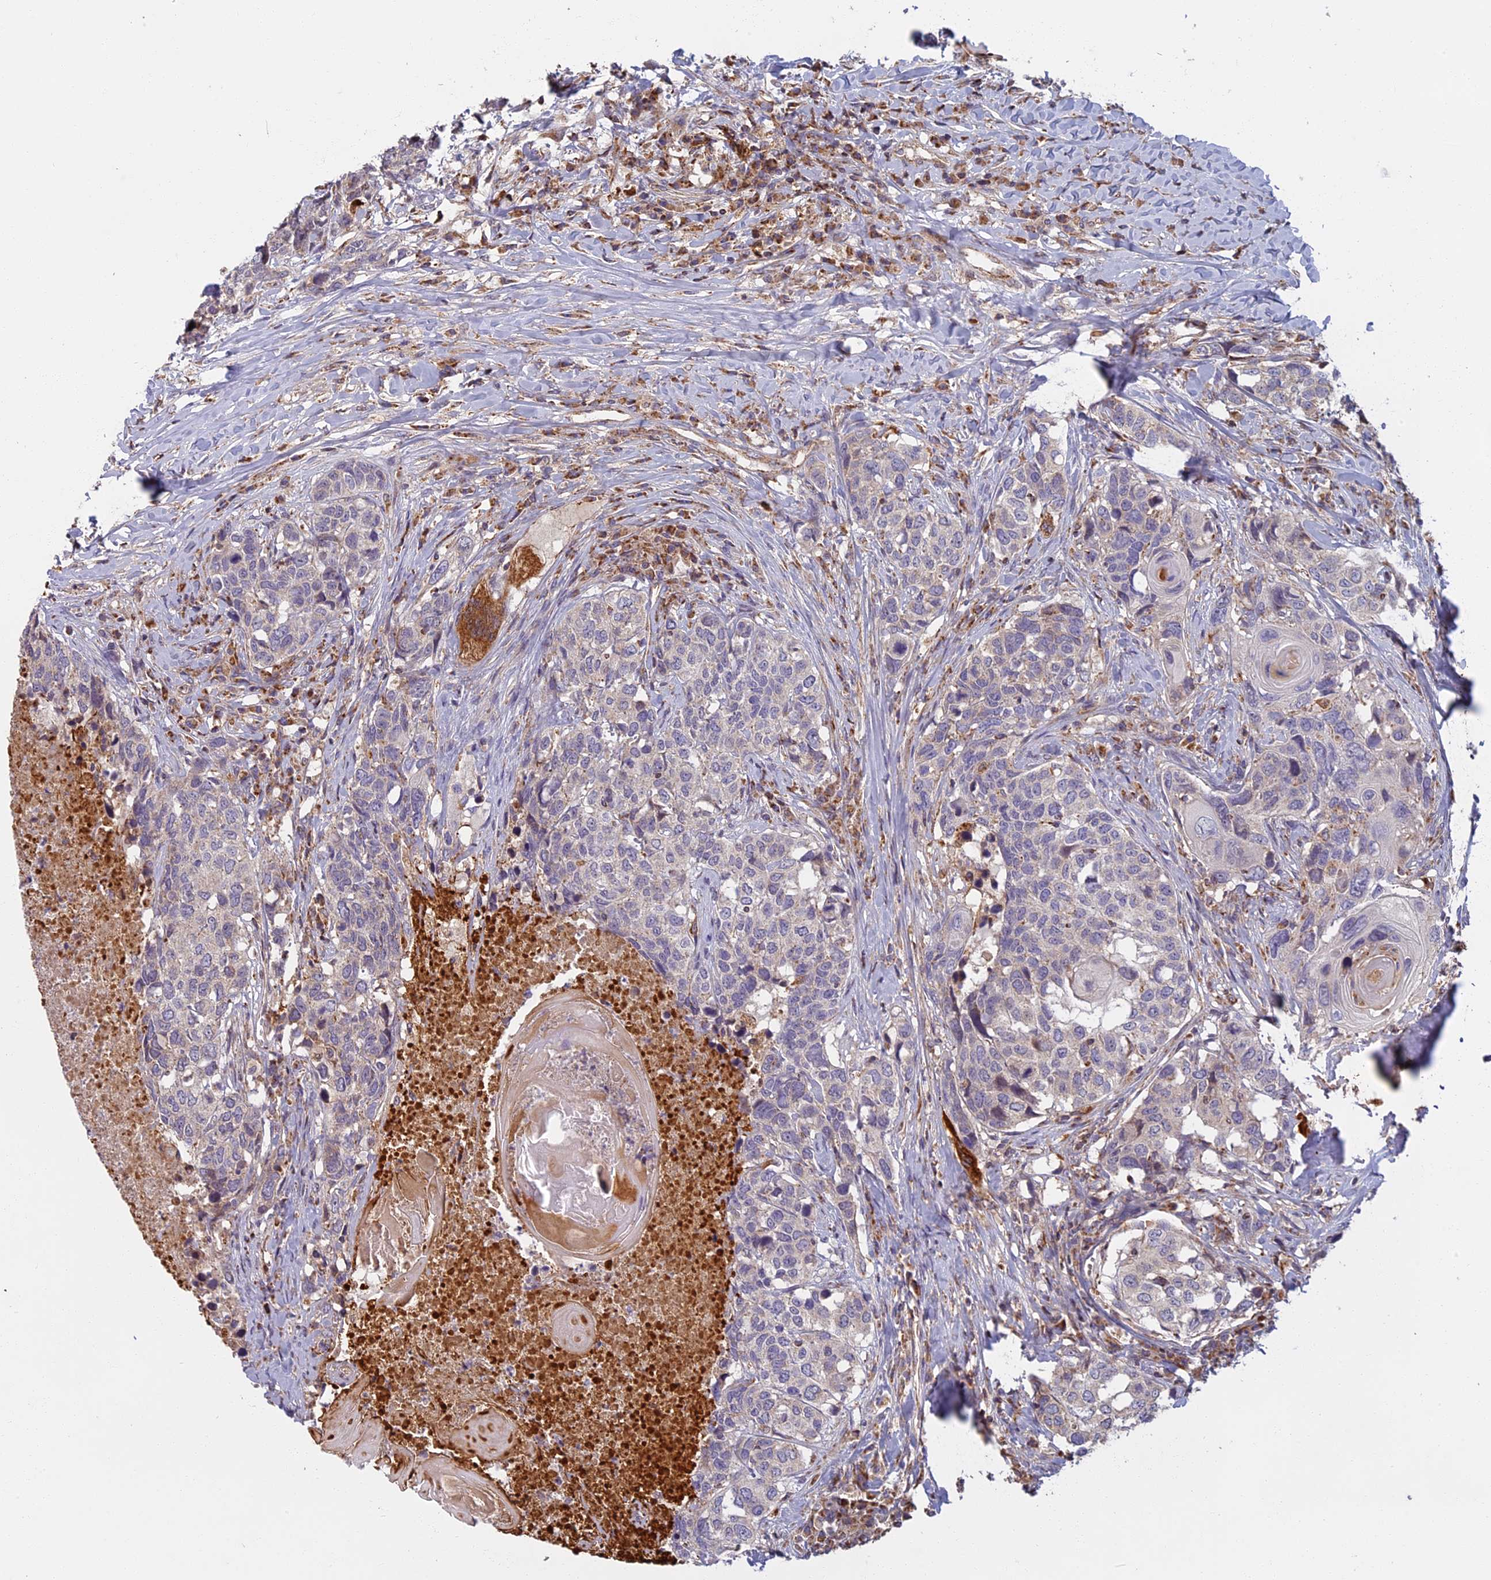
{"staining": {"intensity": "negative", "quantity": "none", "location": "none"}, "tissue": "head and neck cancer", "cell_type": "Tumor cells", "image_type": "cancer", "snomed": [{"axis": "morphology", "description": "Squamous cell carcinoma, NOS"}, {"axis": "topography", "description": "Head-Neck"}], "caption": "The image shows no staining of tumor cells in squamous cell carcinoma (head and neck). (DAB (3,3'-diaminobenzidine) IHC, high magnification).", "gene": "EDAR", "patient": {"sex": "male", "age": 66}}